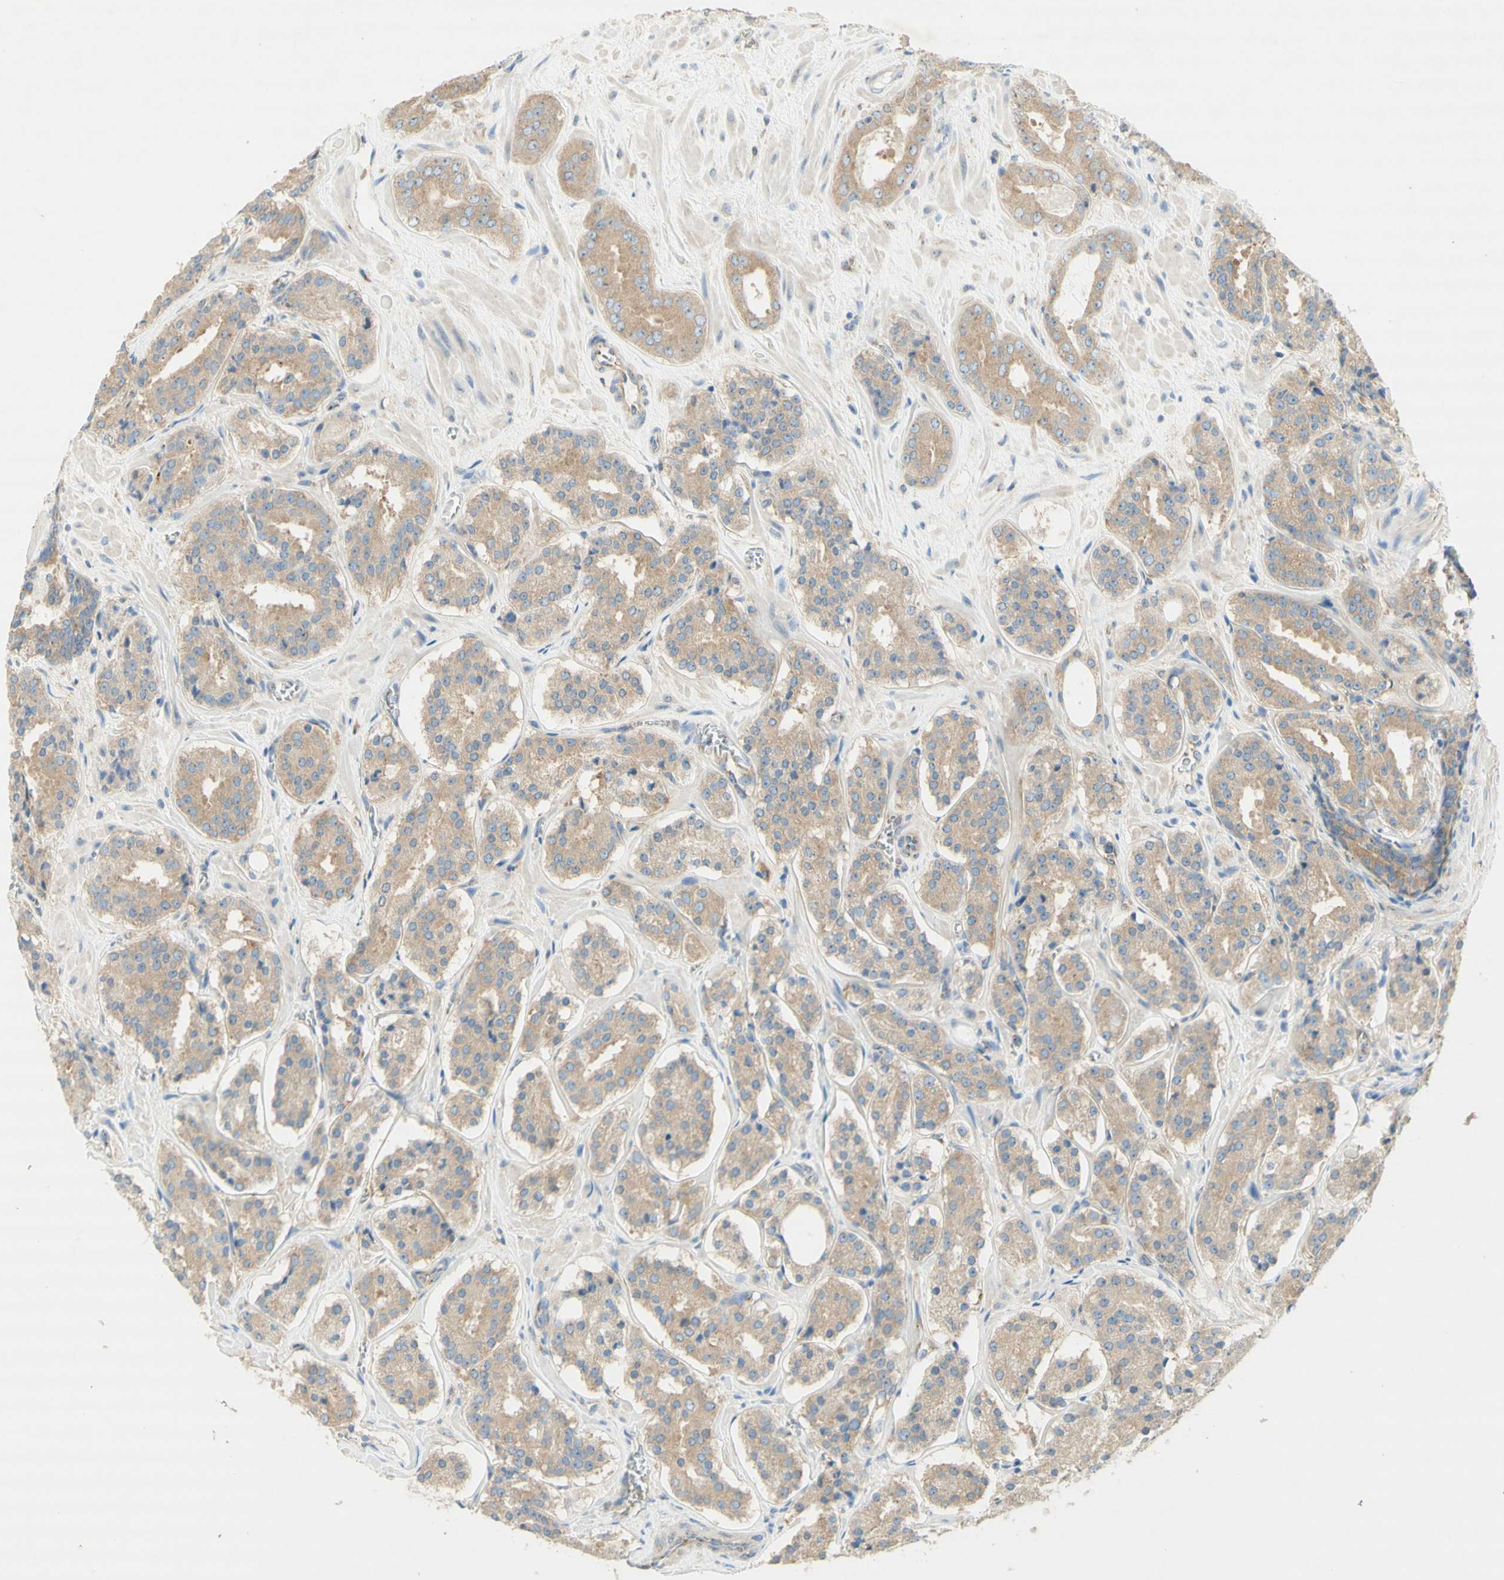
{"staining": {"intensity": "weak", "quantity": ">75%", "location": "cytoplasmic/membranous"}, "tissue": "prostate cancer", "cell_type": "Tumor cells", "image_type": "cancer", "snomed": [{"axis": "morphology", "description": "Adenocarcinoma, High grade"}, {"axis": "topography", "description": "Prostate"}], "caption": "DAB (3,3'-diaminobenzidine) immunohistochemical staining of human prostate cancer shows weak cytoplasmic/membranous protein expression in about >75% of tumor cells. The protein of interest is shown in brown color, while the nuclei are stained blue.", "gene": "DYNC1H1", "patient": {"sex": "male", "age": 60}}